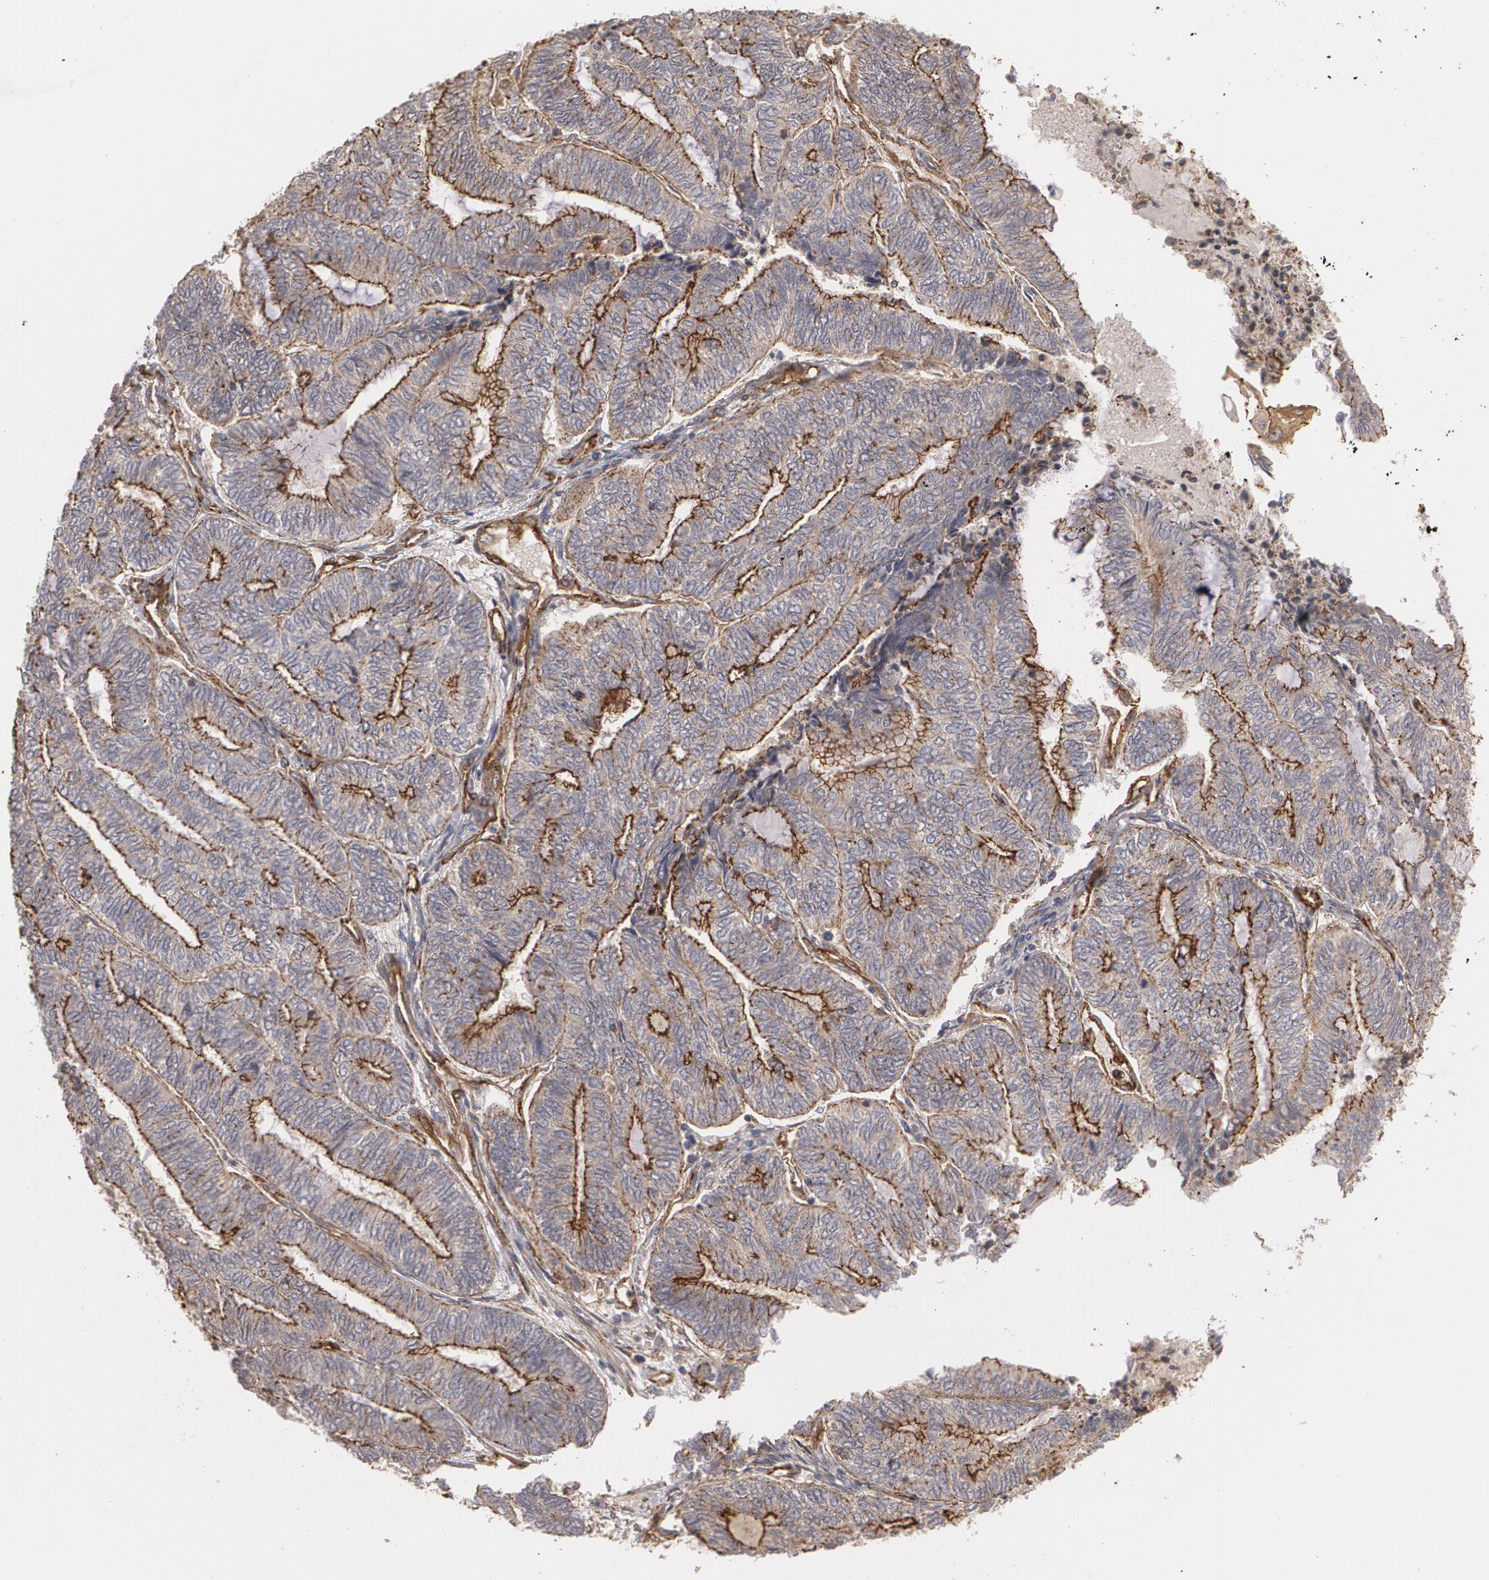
{"staining": {"intensity": "moderate", "quantity": ">75%", "location": "cytoplasmic/membranous"}, "tissue": "endometrial cancer", "cell_type": "Tumor cells", "image_type": "cancer", "snomed": [{"axis": "morphology", "description": "Adenocarcinoma, NOS"}, {"axis": "topography", "description": "Uterus"}, {"axis": "topography", "description": "Endometrium"}], "caption": "Immunohistochemical staining of human endometrial cancer displays medium levels of moderate cytoplasmic/membranous positivity in approximately >75% of tumor cells.", "gene": "TJP1", "patient": {"sex": "female", "age": 70}}